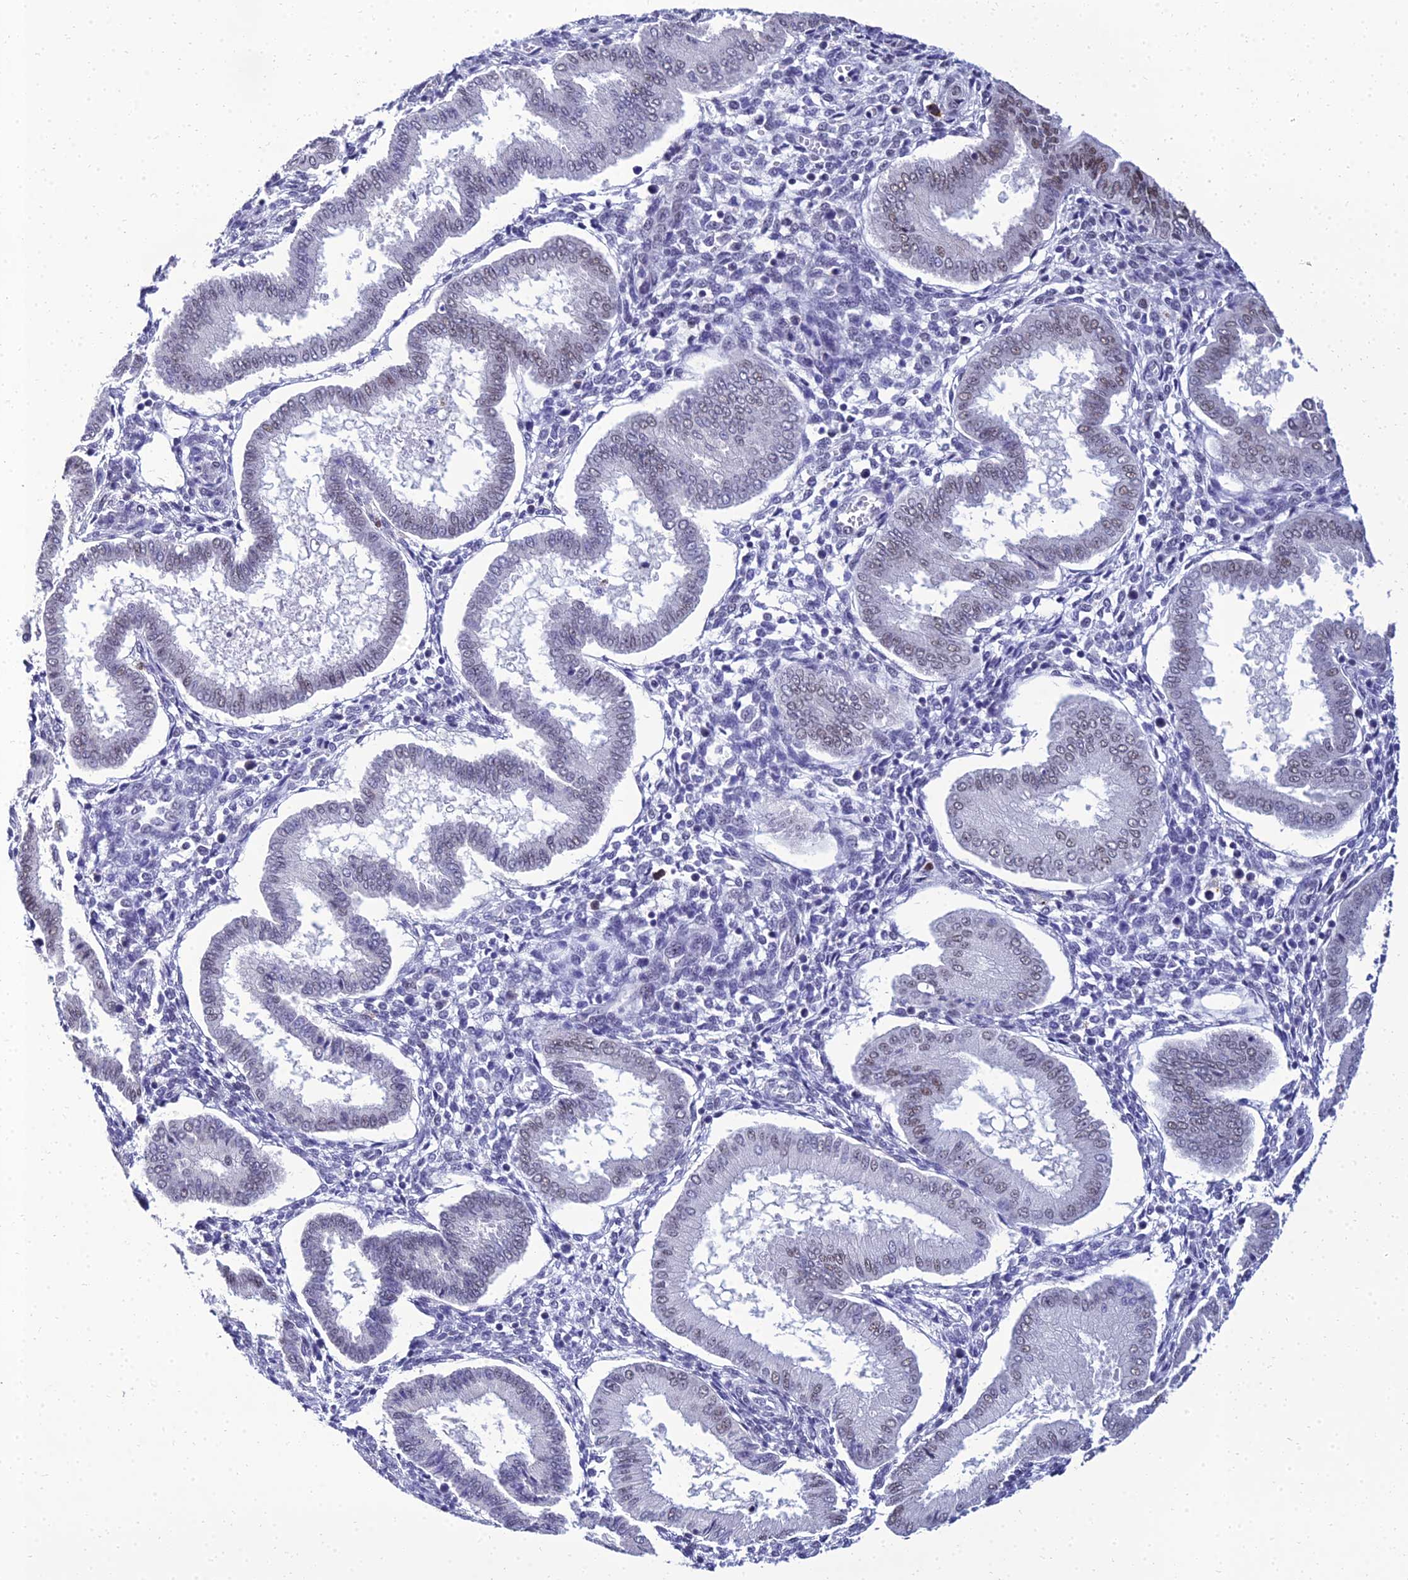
{"staining": {"intensity": "negative", "quantity": "none", "location": "none"}, "tissue": "endometrium", "cell_type": "Cells in endometrial stroma", "image_type": "normal", "snomed": [{"axis": "morphology", "description": "Normal tissue, NOS"}, {"axis": "topography", "description": "Endometrium"}], "caption": "The image displays no significant expression in cells in endometrial stroma of endometrium. (Immunohistochemistry, brightfield microscopy, high magnification).", "gene": "PPP4R2", "patient": {"sex": "female", "age": 24}}